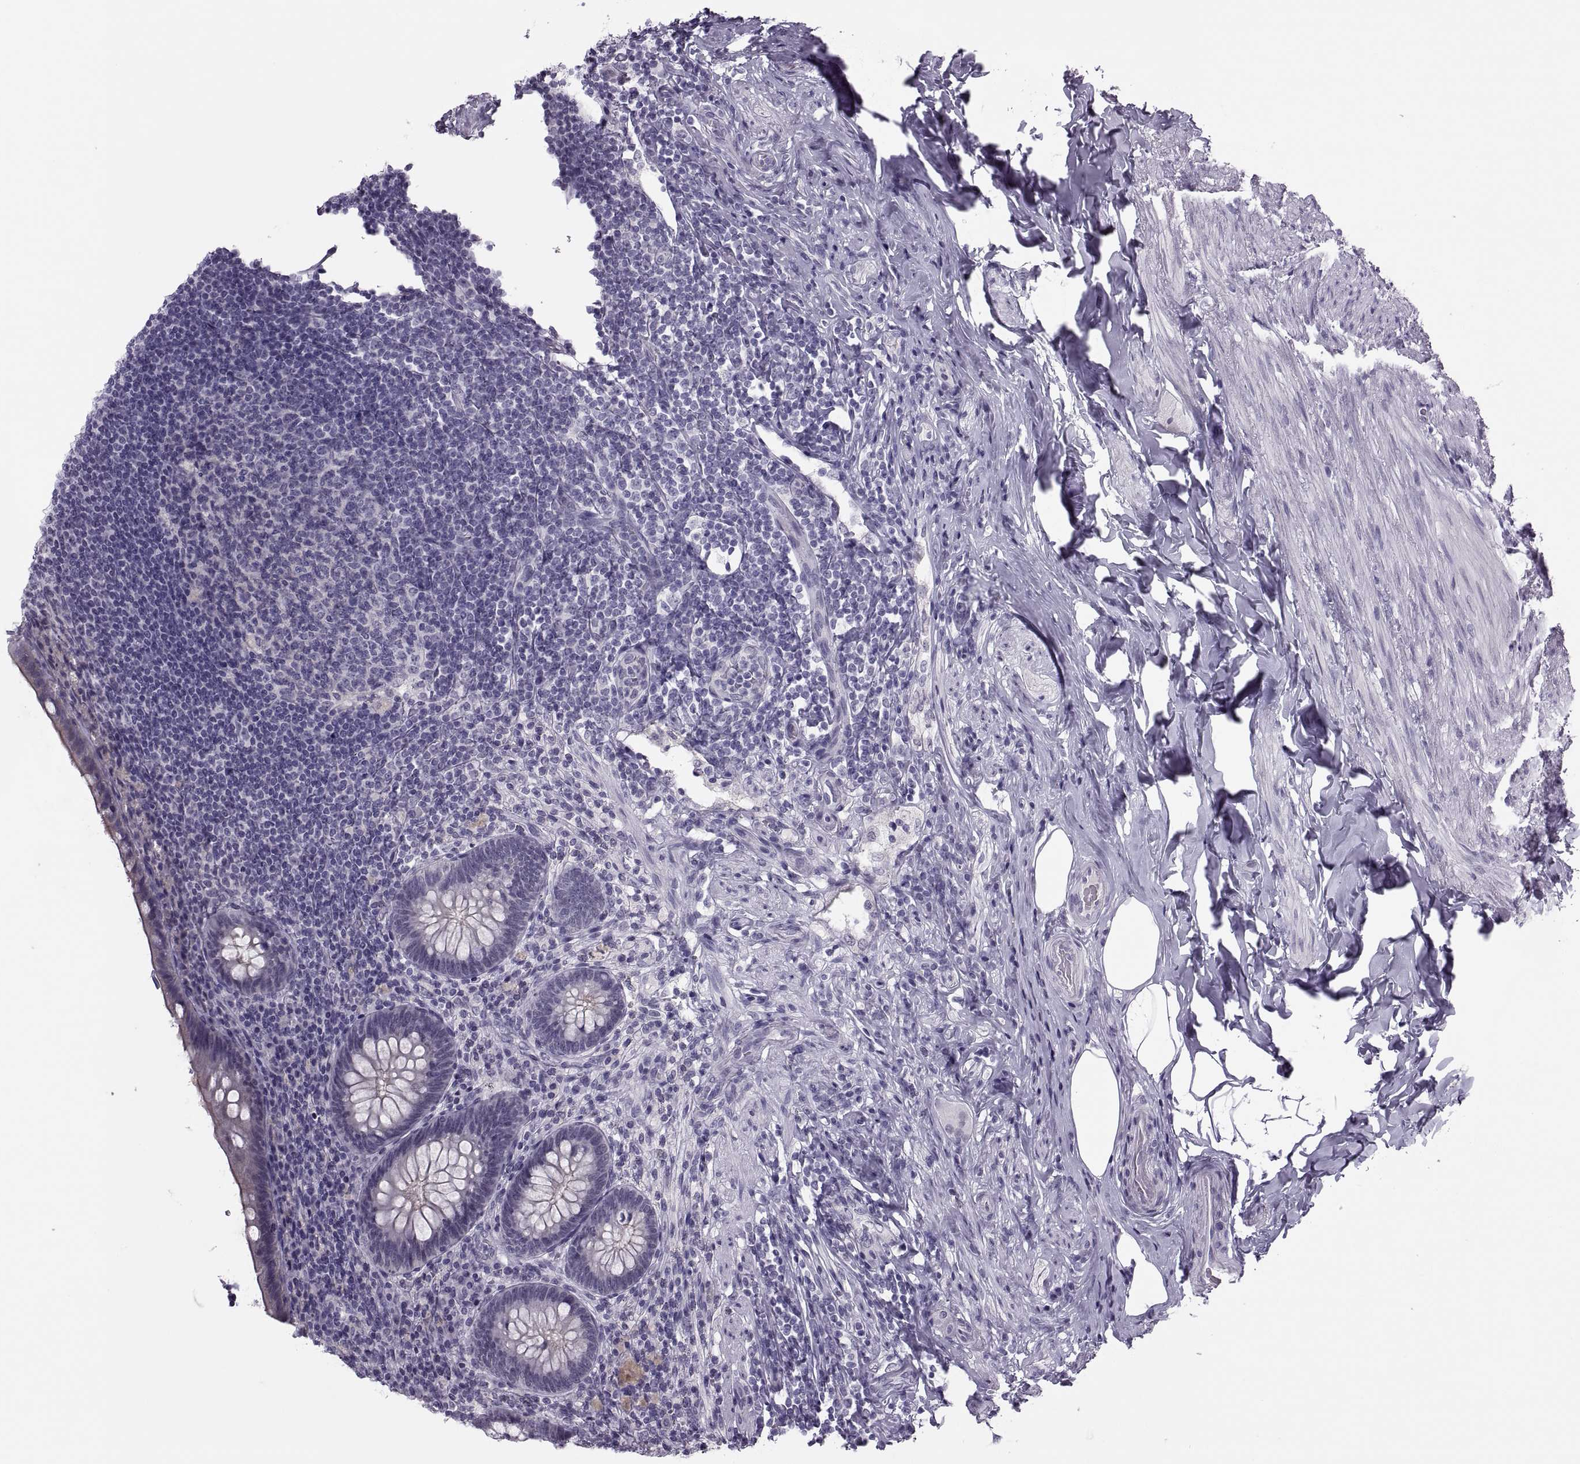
{"staining": {"intensity": "negative", "quantity": "none", "location": "none"}, "tissue": "appendix", "cell_type": "Glandular cells", "image_type": "normal", "snomed": [{"axis": "morphology", "description": "Normal tissue, NOS"}, {"axis": "topography", "description": "Appendix"}], "caption": "Protein analysis of normal appendix shows no significant staining in glandular cells. (DAB (3,3'-diaminobenzidine) IHC with hematoxylin counter stain).", "gene": "SYNGR4", "patient": {"sex": "male", "age": 47}}